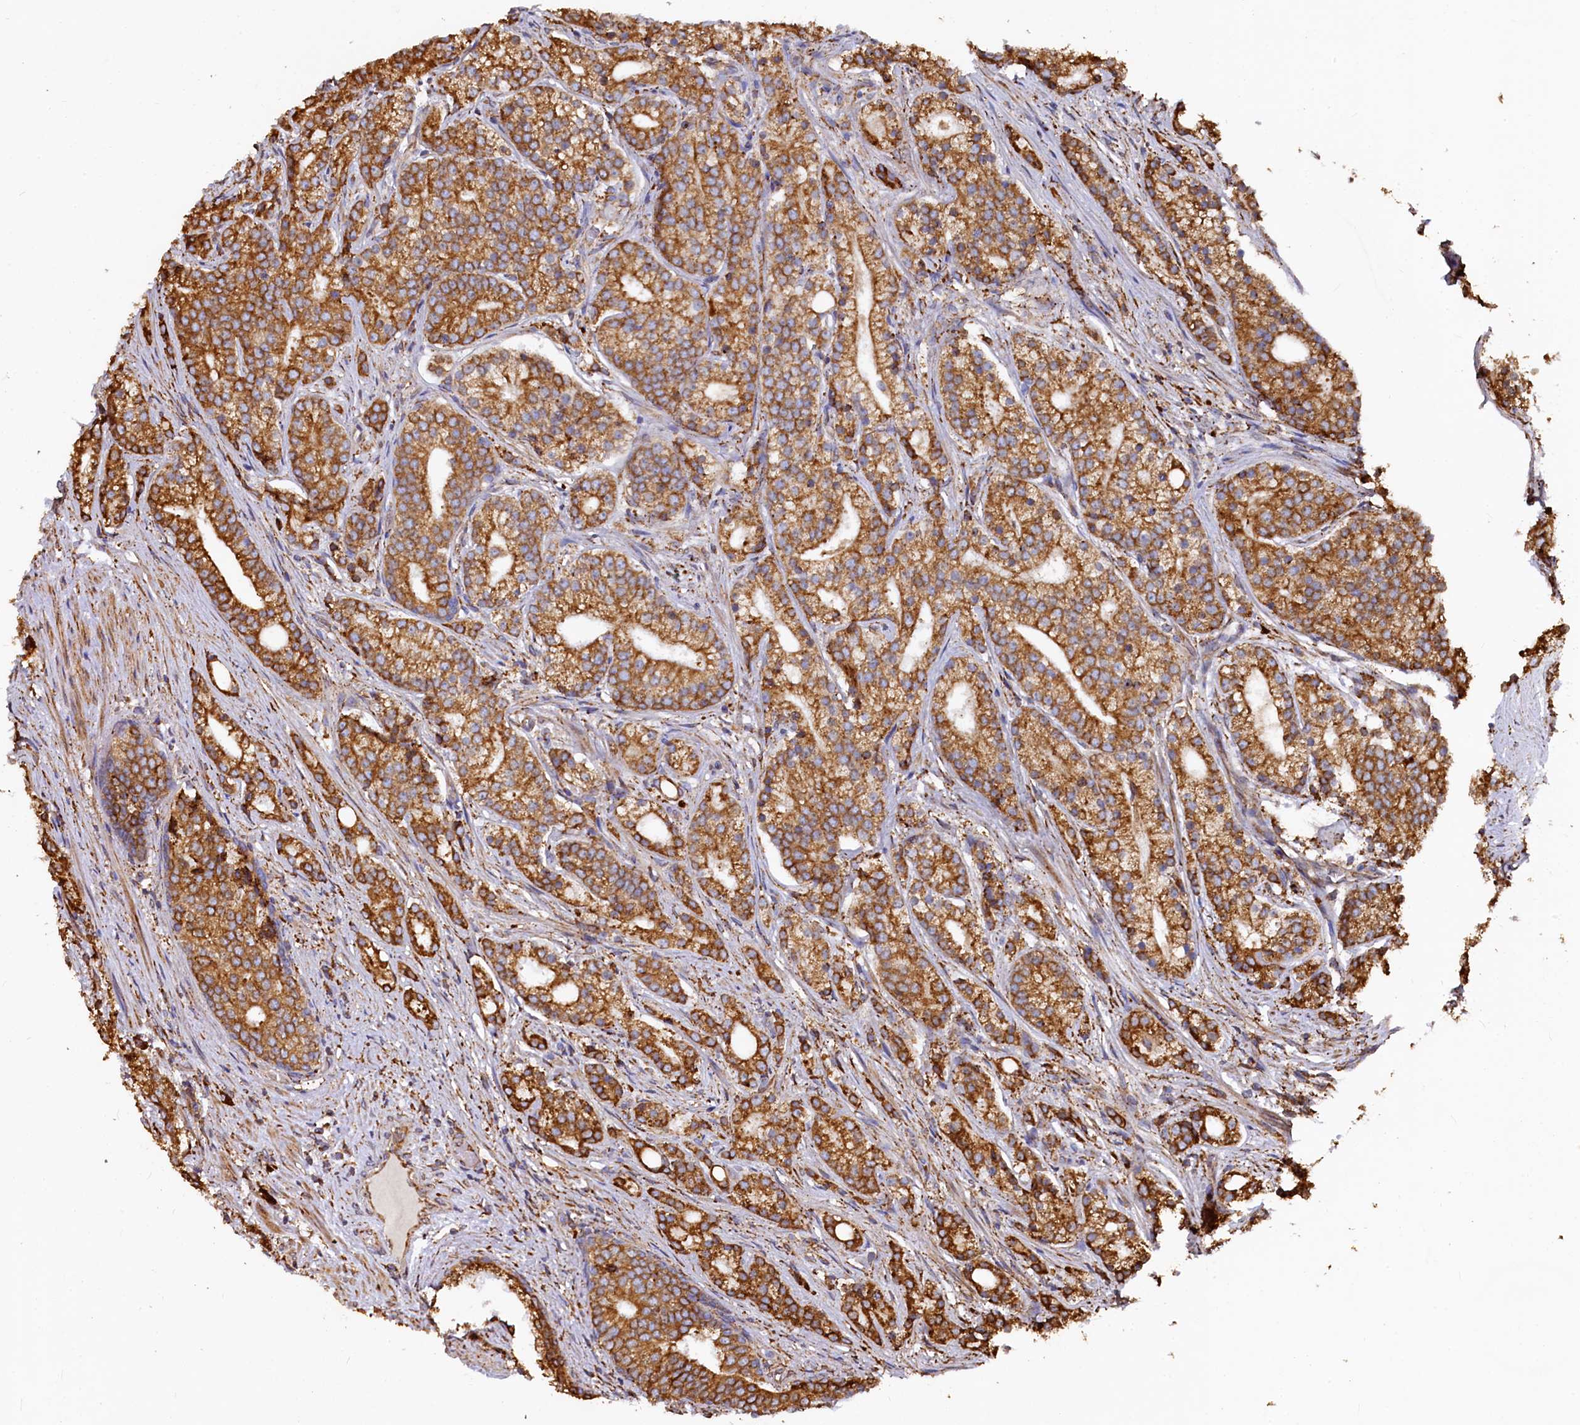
{"staining": {"intensity": "moderate", "quantity": ">75%", "location": "cytoplasmic/membranous"}, "tissue": "prostate cancer", "cell_type": "Tumor cells", "image_type": "cancer", "snomed": [{"axis": "morphology", "description": "Adenocarcinoma, Low grade"}, {"axis": "topography", "description": "Prostate"}], "caption": "IHC staining of prostate low-grade adenocarcinoma, which exhibits medium levels of moderate cytoplasmic/membranous staining in approximately >75% of tumor cells indicating moderate cytoplasmic/membranous protein staining. The staining was performed using DAB (3,3'-diaminobenzidine) (brown) for protein detection and nuclei were counterstained in hematoxylin (blue).", "gene": "NEURL1B", "patient": {"sex": "male", "age": 71}}